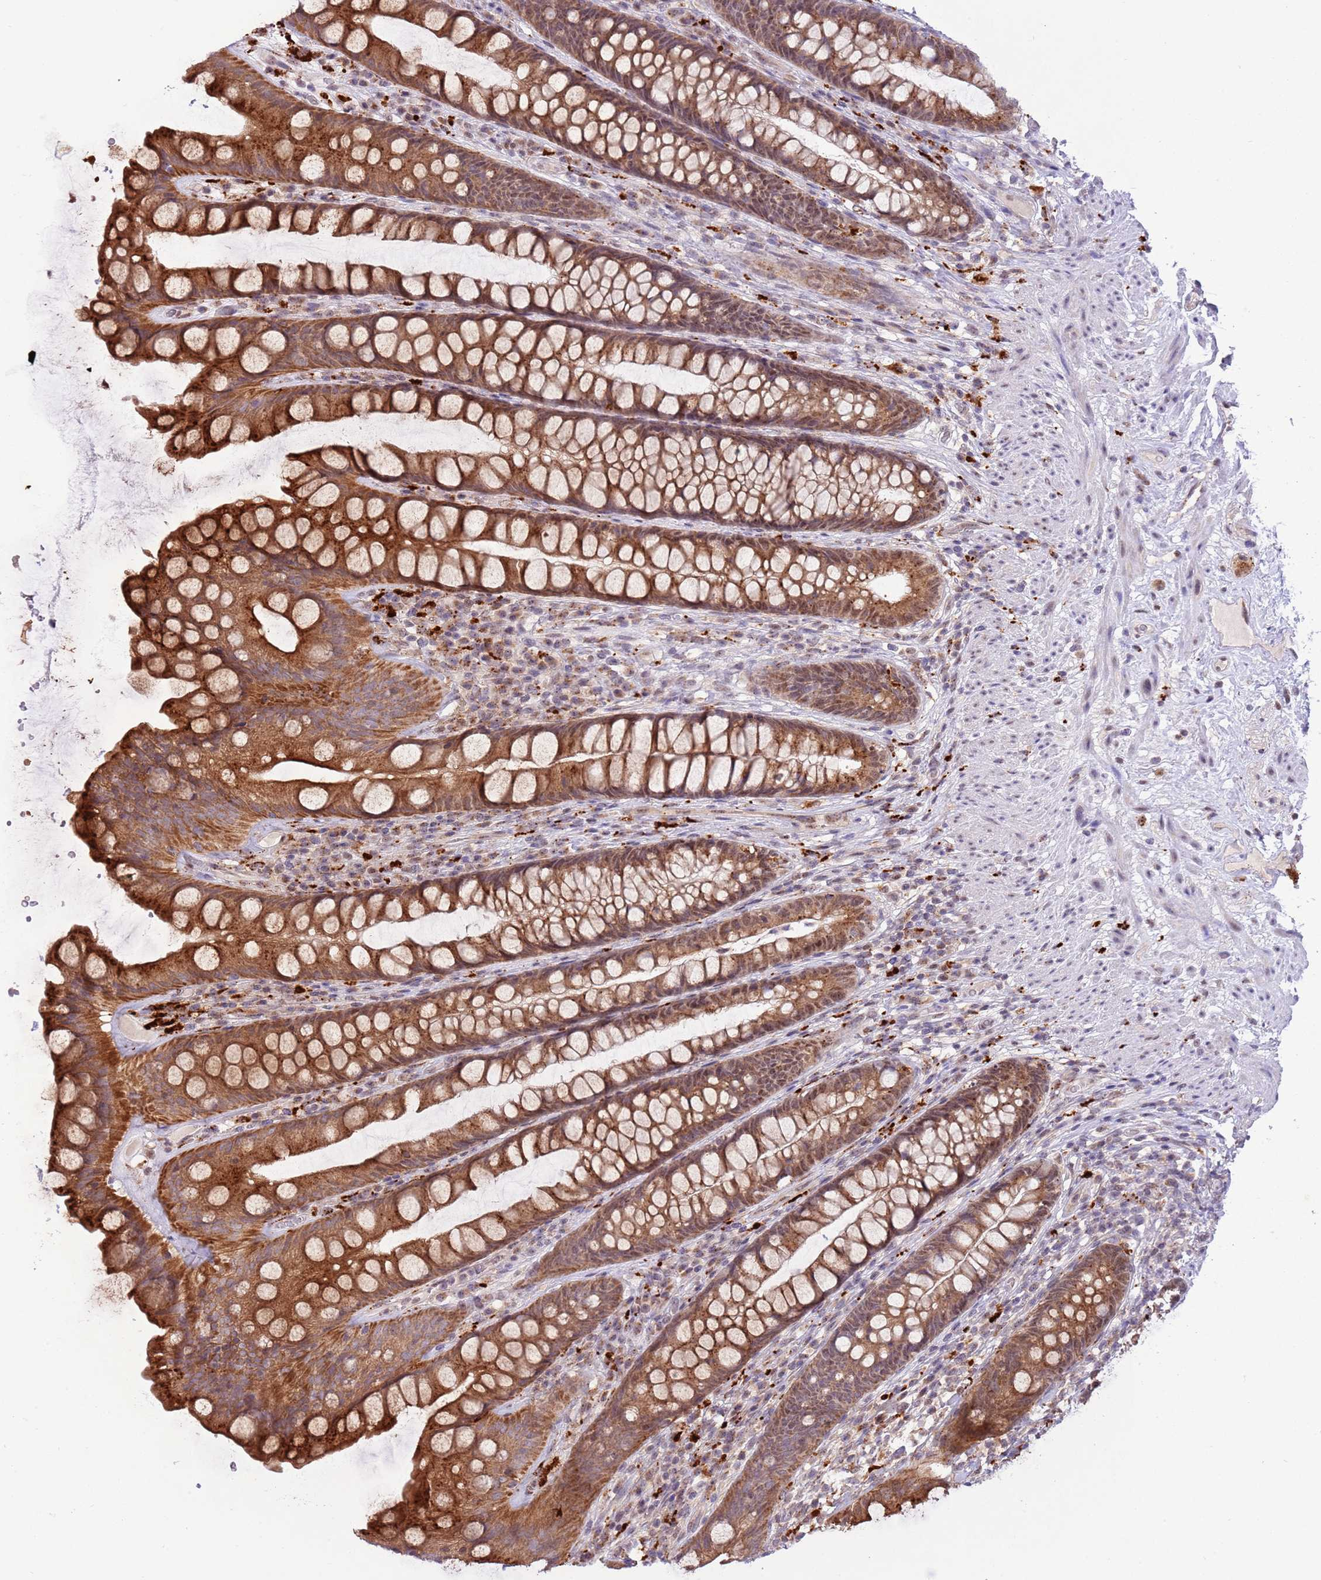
{"staining": {"intensity": "strong", "quantity": ">75%", "location": "cytoplasmic/membranous"}, "tissue": "rectum", "cell_type": "Glandular cells", "image_type": "normal", "snomed": [{"axis": "morphology", "description": "Normal tissue, NOS"}, {"axis": "topography", "description": "Rectum"}], "caption": "Immunohistochemistry micrograph of normal rectum: human rectum stained using immunohistochemistry (IHC) displays high levels of strong protein expression localized specifically in the cytoplasmic/membranous of glandular cells, appearing as a cytoplasmic/membranous brown color.", "gene": "TRIM27", "patient": {"sex": "male", "age": 74}}